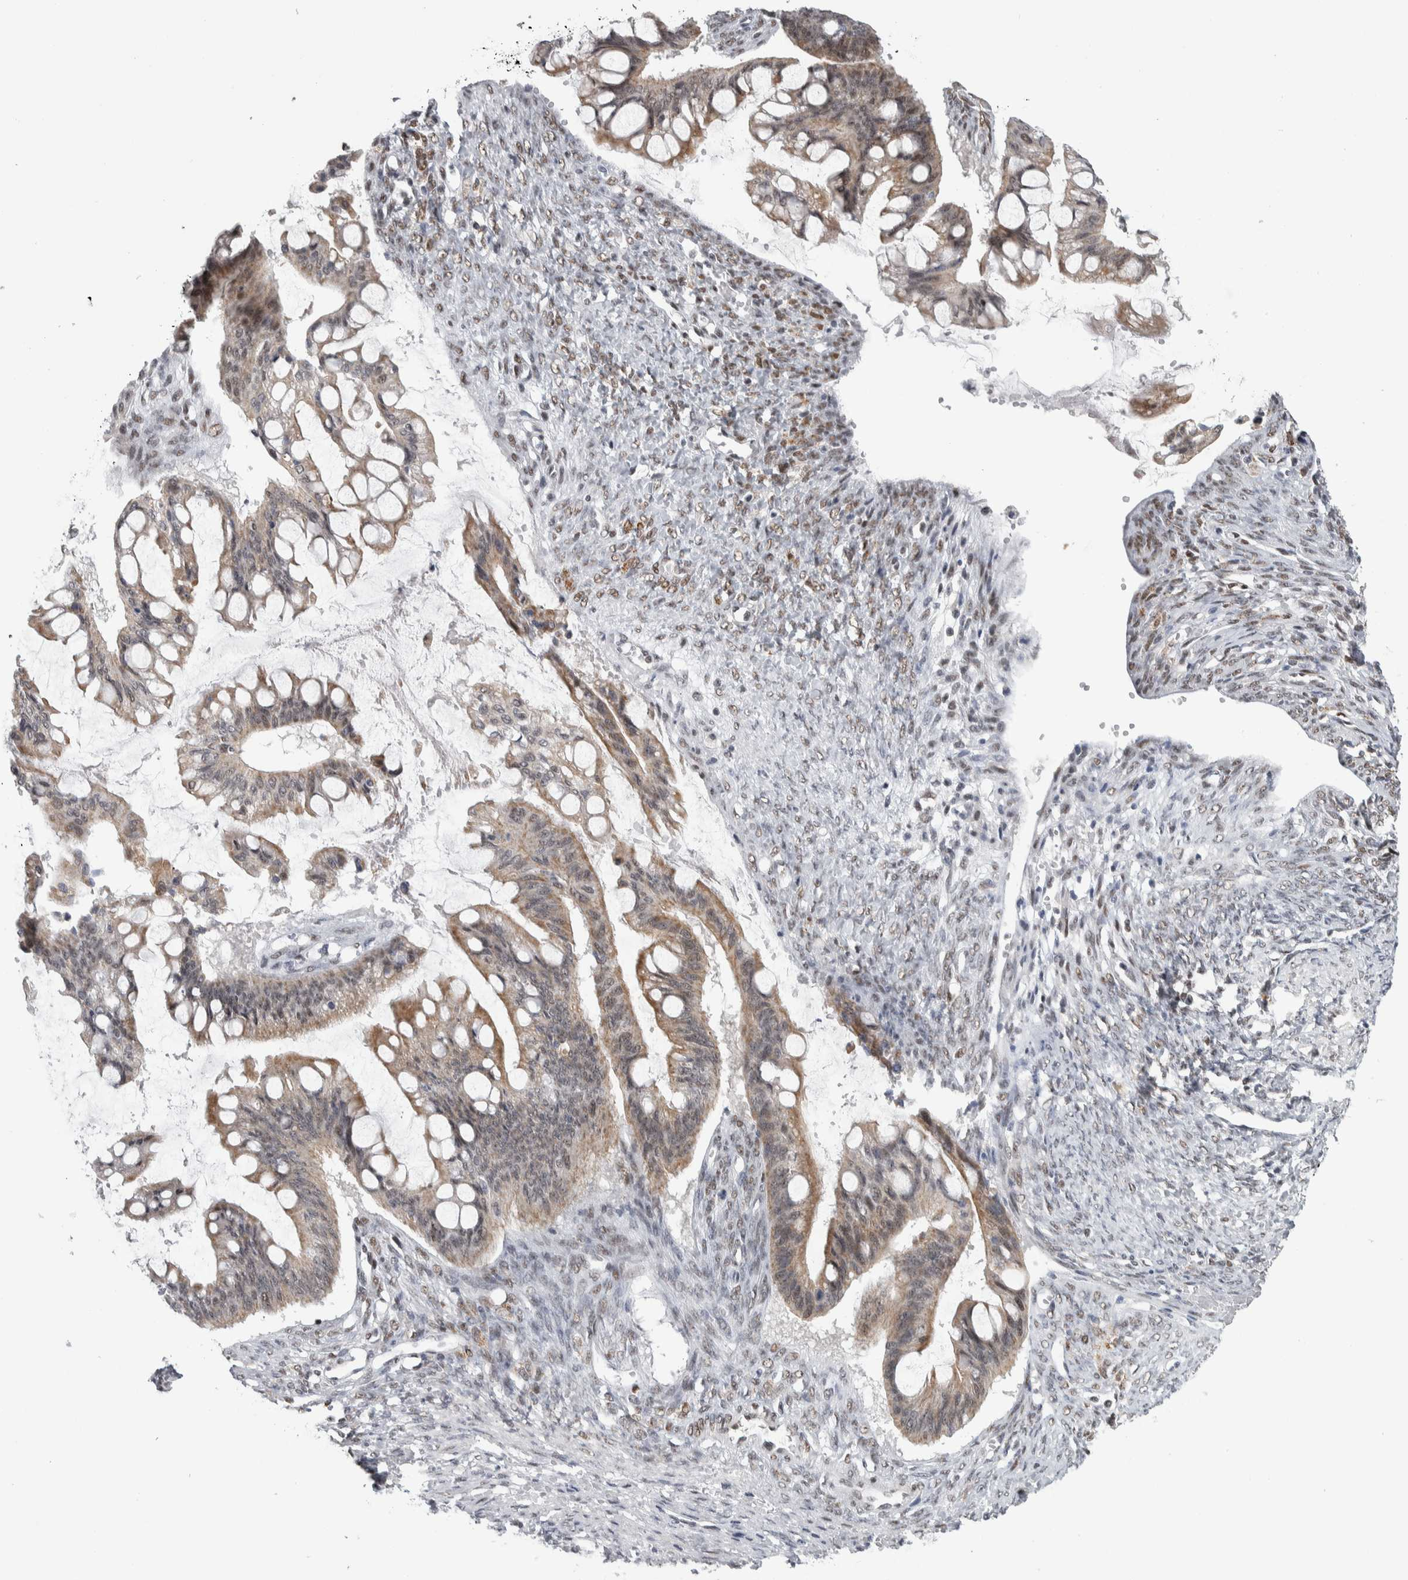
{"staining": {"intensity": "weak", "quantity": ">75%", "location": "cytoplasmic/membranous"}, "tissue": "ovarian cancer", "cell_type": "Tumor cells", "image_type": "cancer", "snomed": [{"axis": "morphology", "description": "Cystadenocarcinoma, mucinous, NOS"}, {"axis": "topography", "description": "Ovary"}], "caption": "DAB immunohistochemical staining of human ovarian cancer demonstrates weak cytoplasmic/membranous protein staining in about >75% of tumor cells.", "gene": "HEXIM2", "patient": {"sex": "female", "age": 73}}